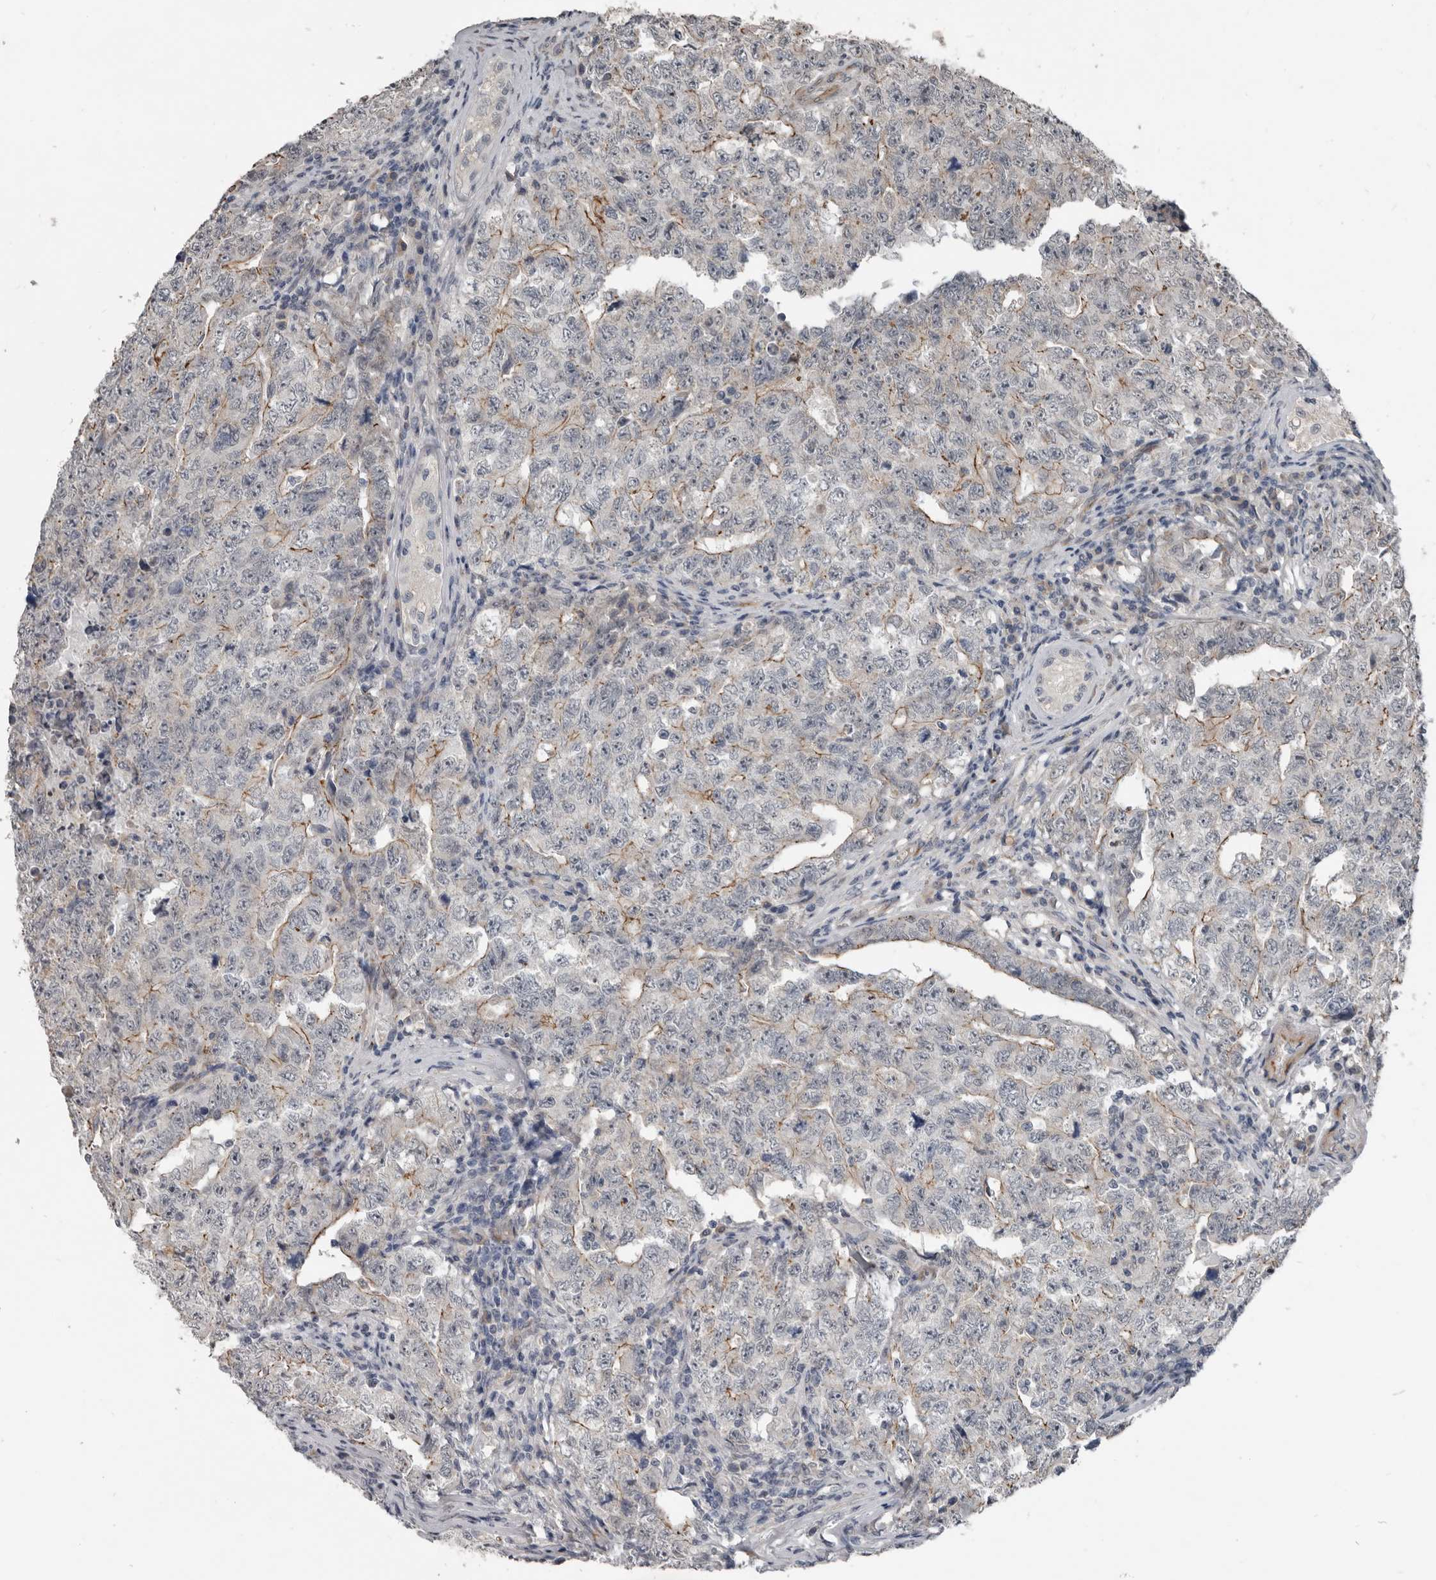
{"staining": {"intensity": "moderate", "quantity": "<25%", "location": "cytoplasmic/membranous"}, "tissue": "testis cancer", "cell_type": "Tumor cells", "image_type": "cancer", "snomed": [{"axis": "morphology", "description": "Carcinoma, Embryonal, NOS"}, {"axis": "topography", "description": "Testis"}], "caption": "Human testis cancer stained with a protein marker shows moderate staining in tumor cells.", "gene": "C1orf216", "patient": {"sex": "male", "age": 26}}